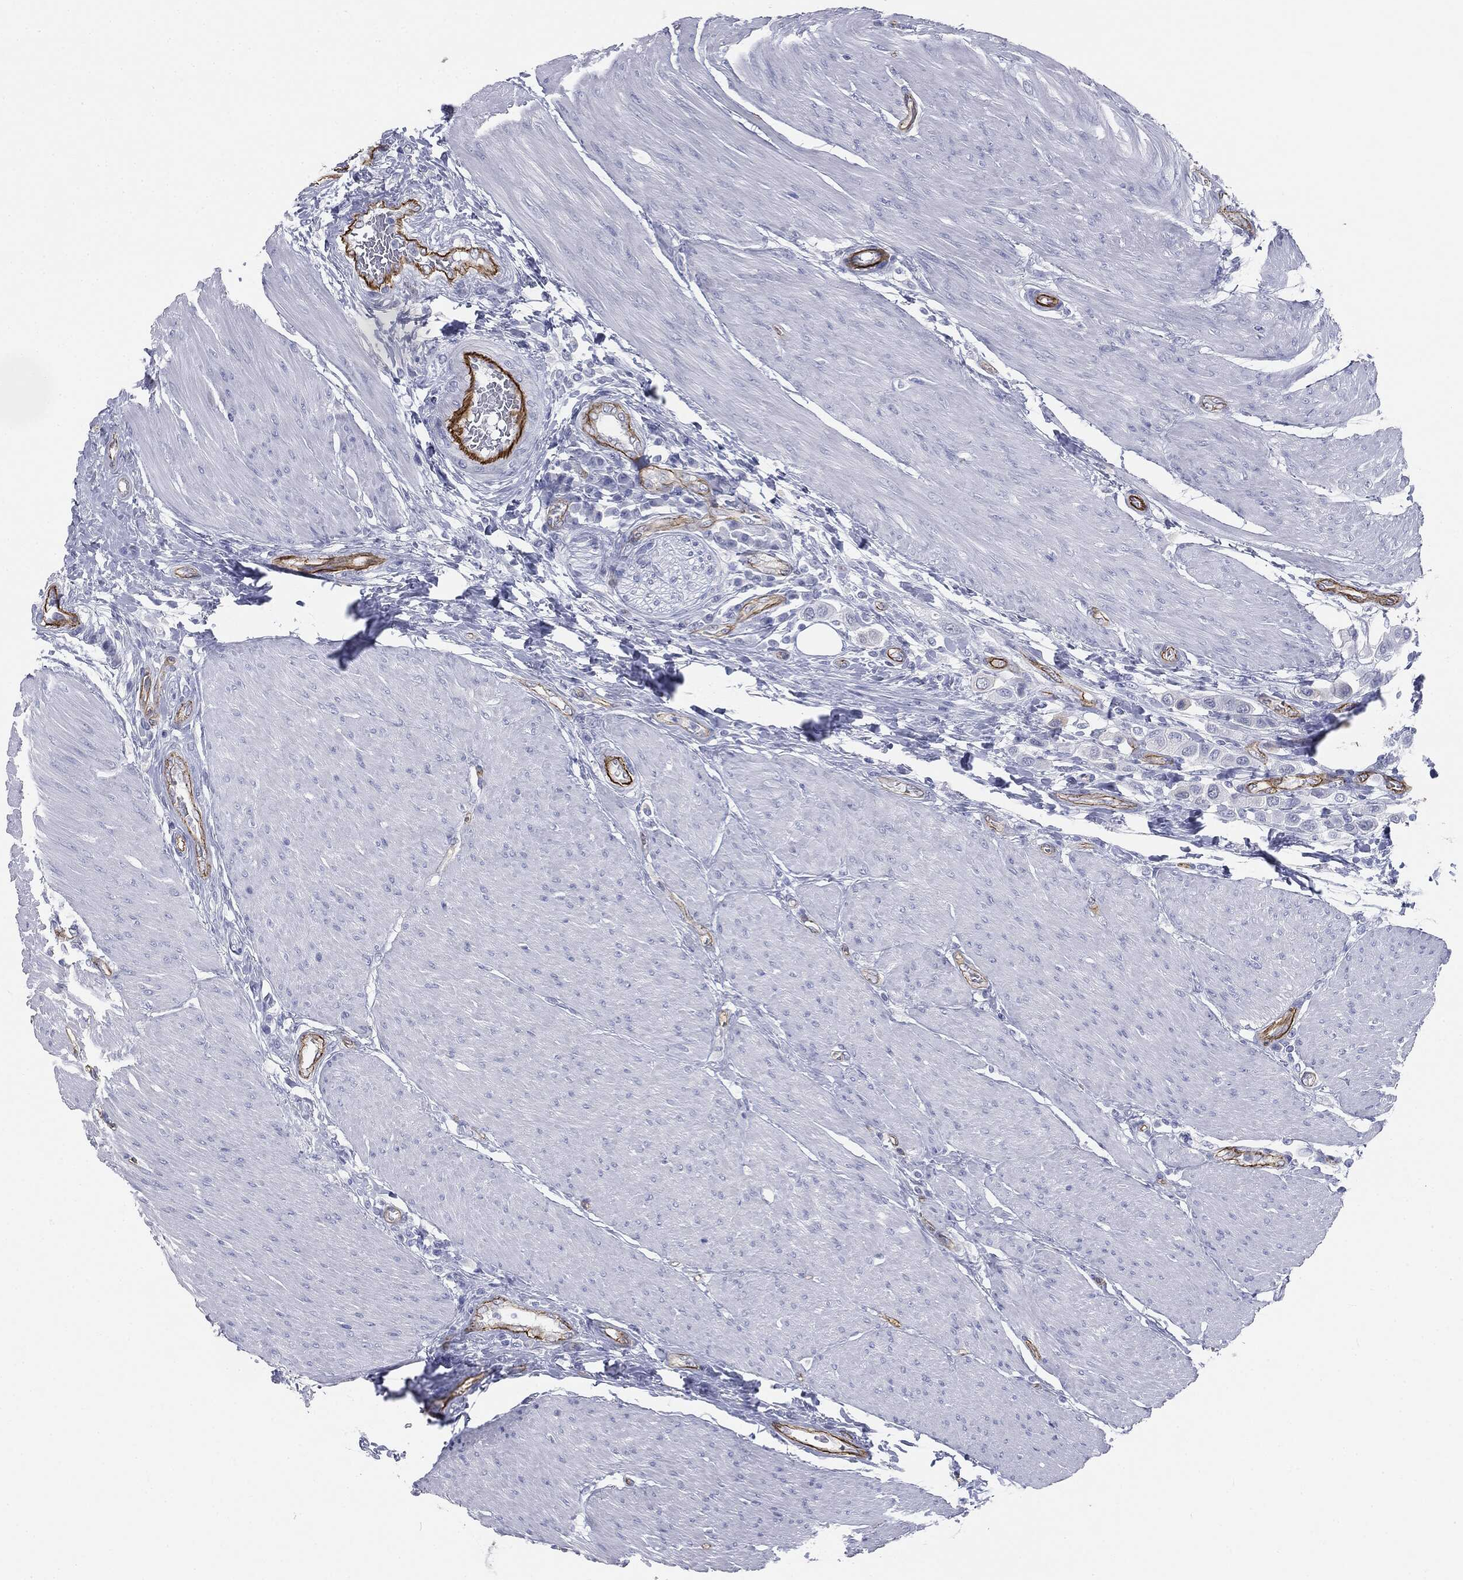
{"staining": {"intensity": "negative", "quantity": "none", "location": "none"}, "tissue": "urothelial cancer", "cell_type": "Tumor cells", "image_type": "cancer", "snomed": [{"axis": "morphology", "description": "Urothelial carcinoma, High grade"}, {"axis": "topography", "description": "Urinary bladder"}], "caption": "Human urothelial carcinoma (high-grade) stained for a protein using immunohistochemistry displays no positivity in tumor cells.", "gene": "MUC5AC", "patient": {"sex": "male", "age": 50}}